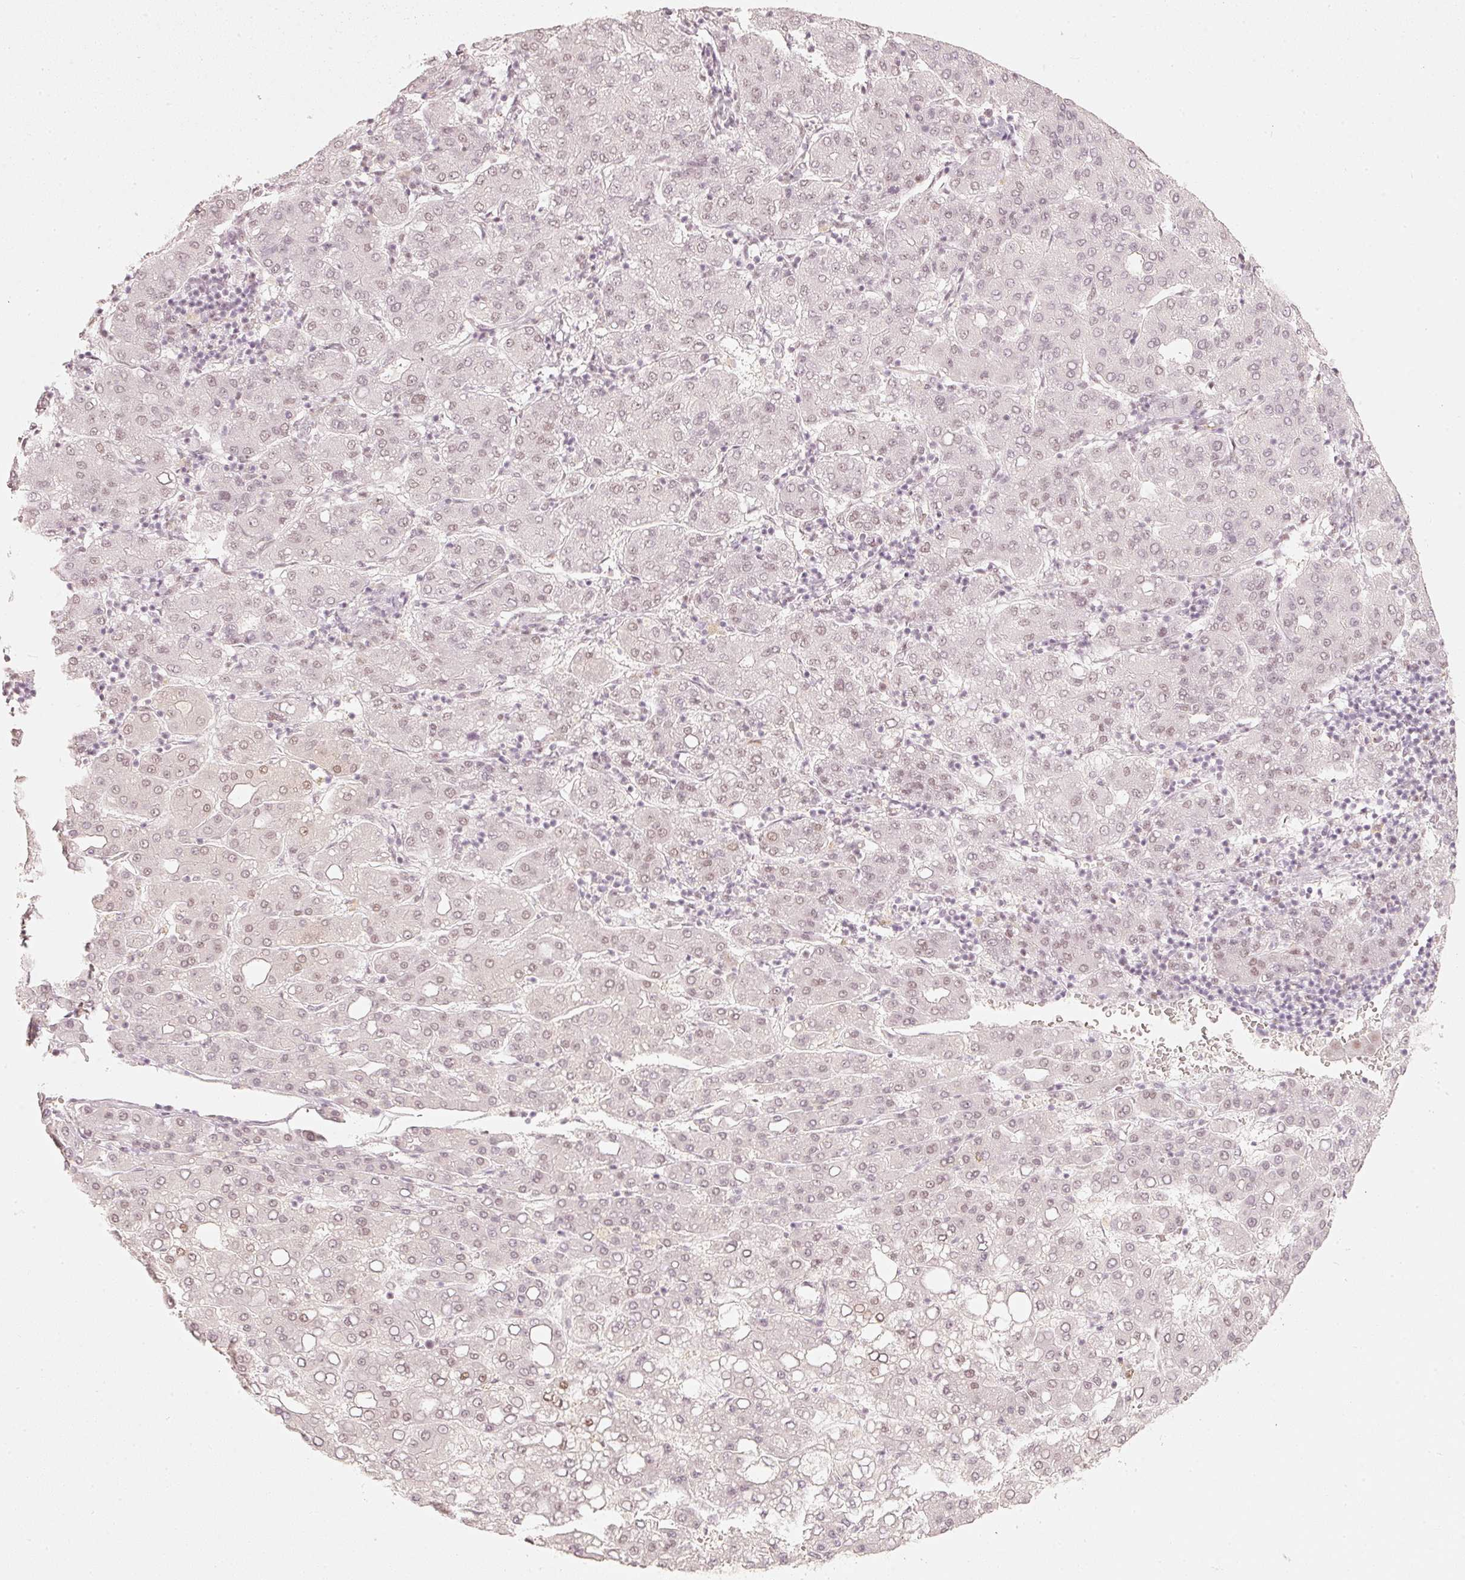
{"staining": {"intensity": "negative", "quantity": "none", "location": "none"}, "tissue": "liver cancer", "cell_type": "Tumor cells", "image_type": "cancer", "snomed": [{"axis": "morphology", "description": "Carcinoma, Hepatocellular, NOS"}, {"axis": "topography", "description": "Liver"}], "caption": "Protein analysis of hepatocellular carcinoma (liver) exhibits no significant positivity in tumor cells. Nuclei are stained in blue.", "gene": "PPP1R10", "patient": {"sex": "male", "age": 65}}